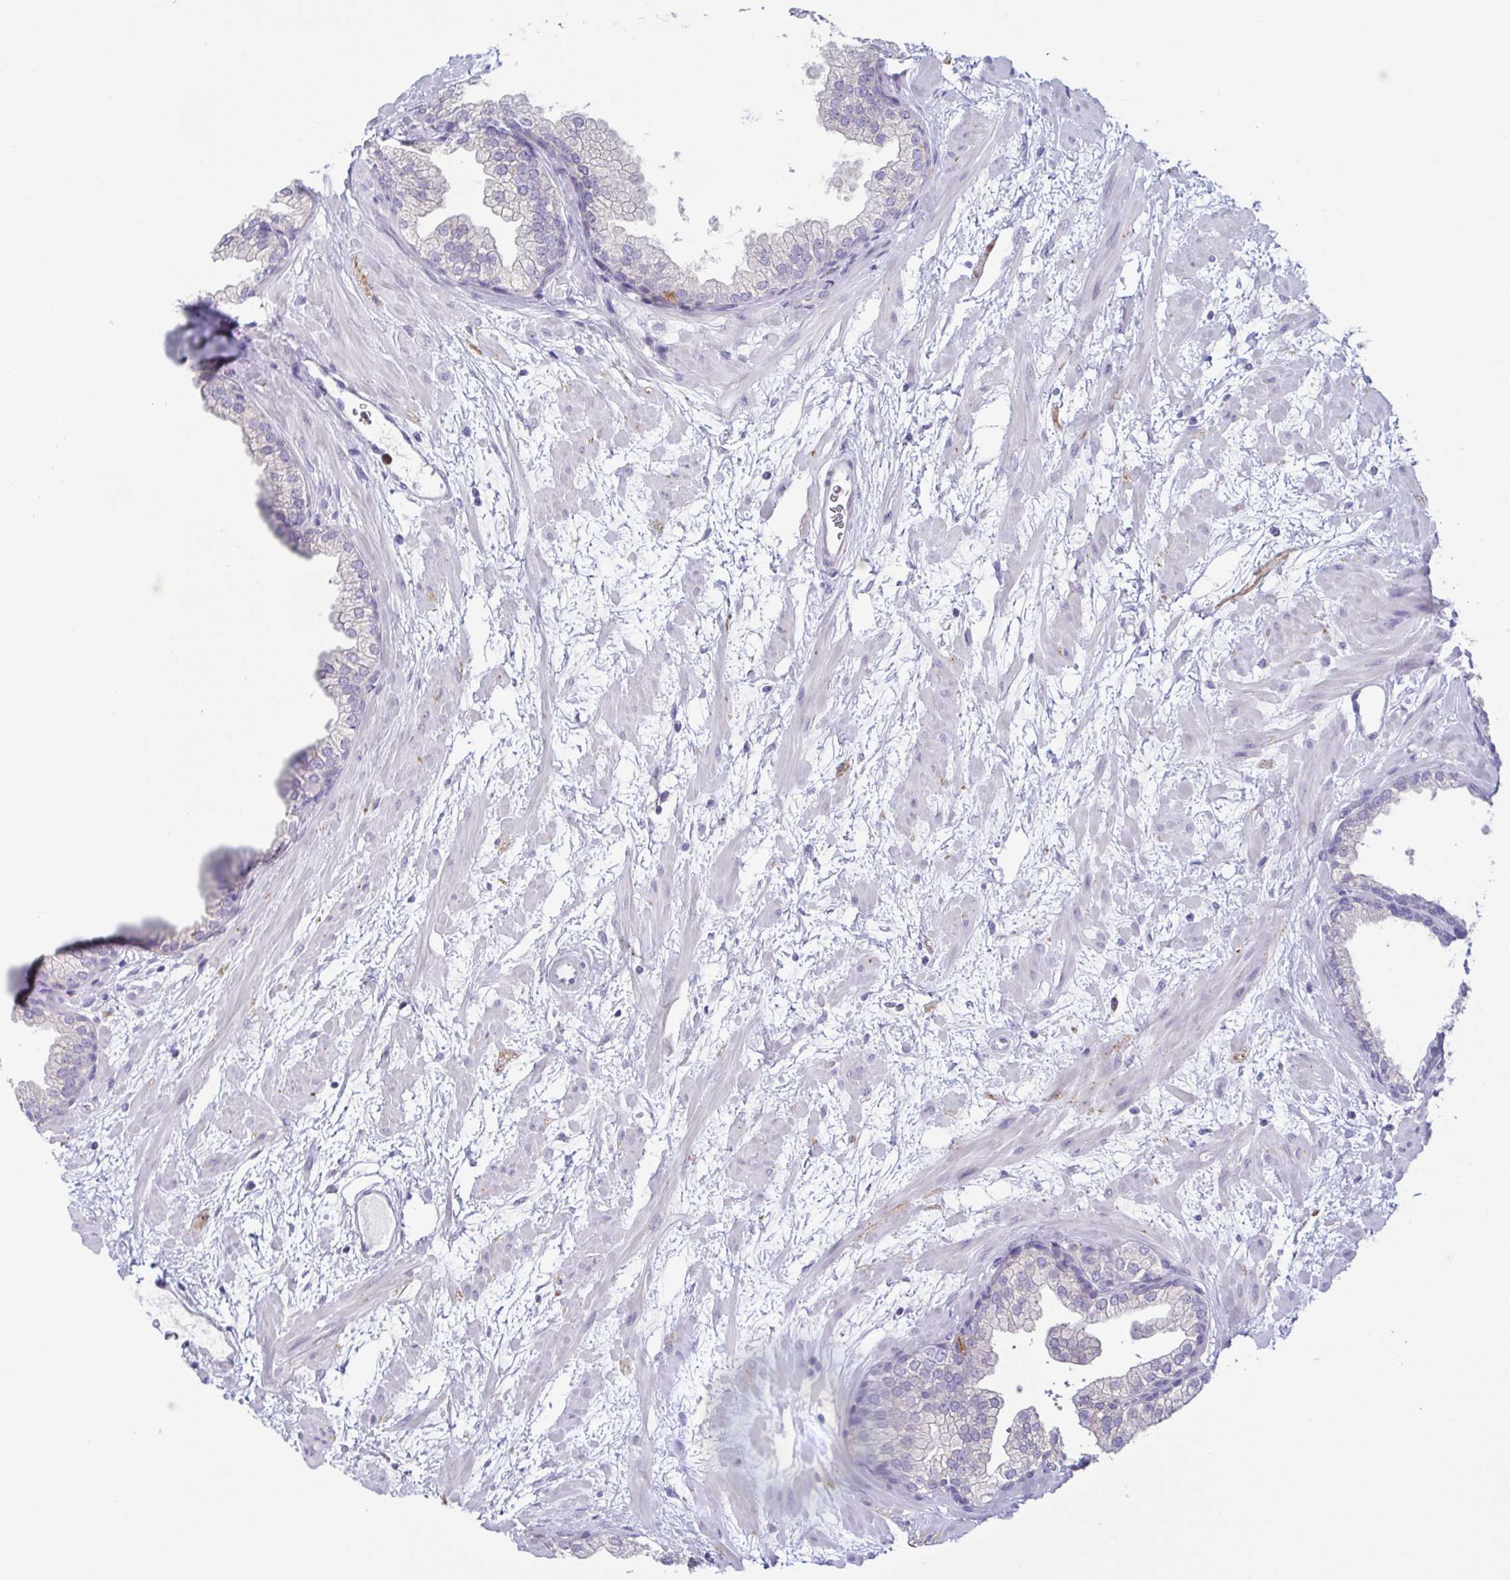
{"staining": {"intensity": "negative", "quantity": "none", "location": "none"}, "tissue": "prostate", "cell_type": "Glandular cells", "image_type": "normal", "snomed": [{"axis": "morphology", "description": "Normal tissue, NOS"}, {"axis": "topography", "description": "Prostate"}], "caption": "This is an IHC micrograph of unremarkable prostate. There is no positivity in glandular cells.", "gene": "ATP6V1G2", "patient": {"sex": "male", "age": 37}}